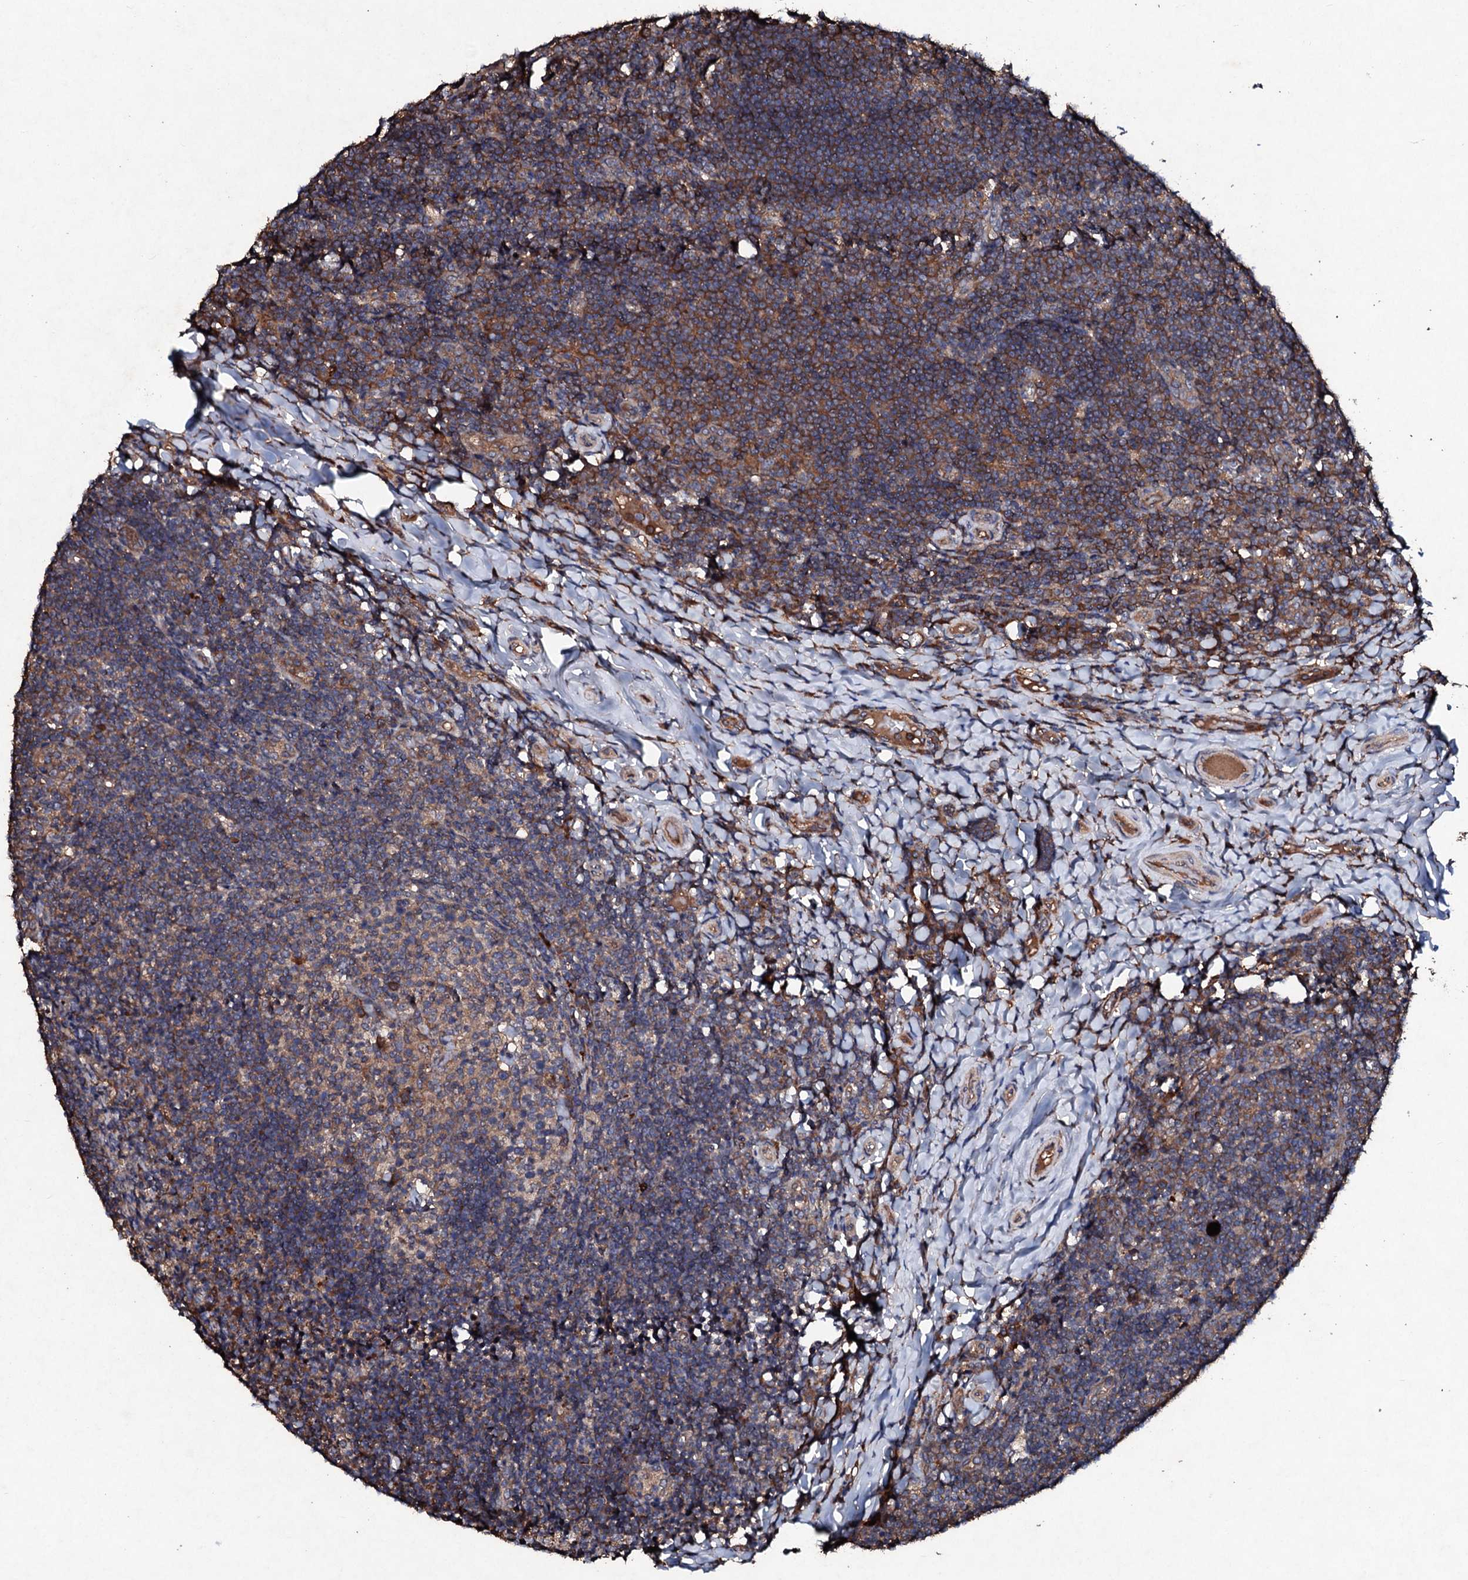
{"staining": {"intensity": "strong", "quantity": "<25%", "location": "cytoplasmic/membranous"}, "tissue": "tonsil", "cell_type": "Germinal center cells", "image_type": "normal", "snomed": [{"axis": "morphology", "description": "Normal tissue, NOS"}, {"axis": "topography", "description": "Tonsil"}], "caption": "Tonsil stained with immunohistochemistry (IHC) shows strong cytoplasmic/membranous expression in approximately <25% of germinal center cells.", "gene": "KERA", "patient": {"sex": "female", "age": 10}}